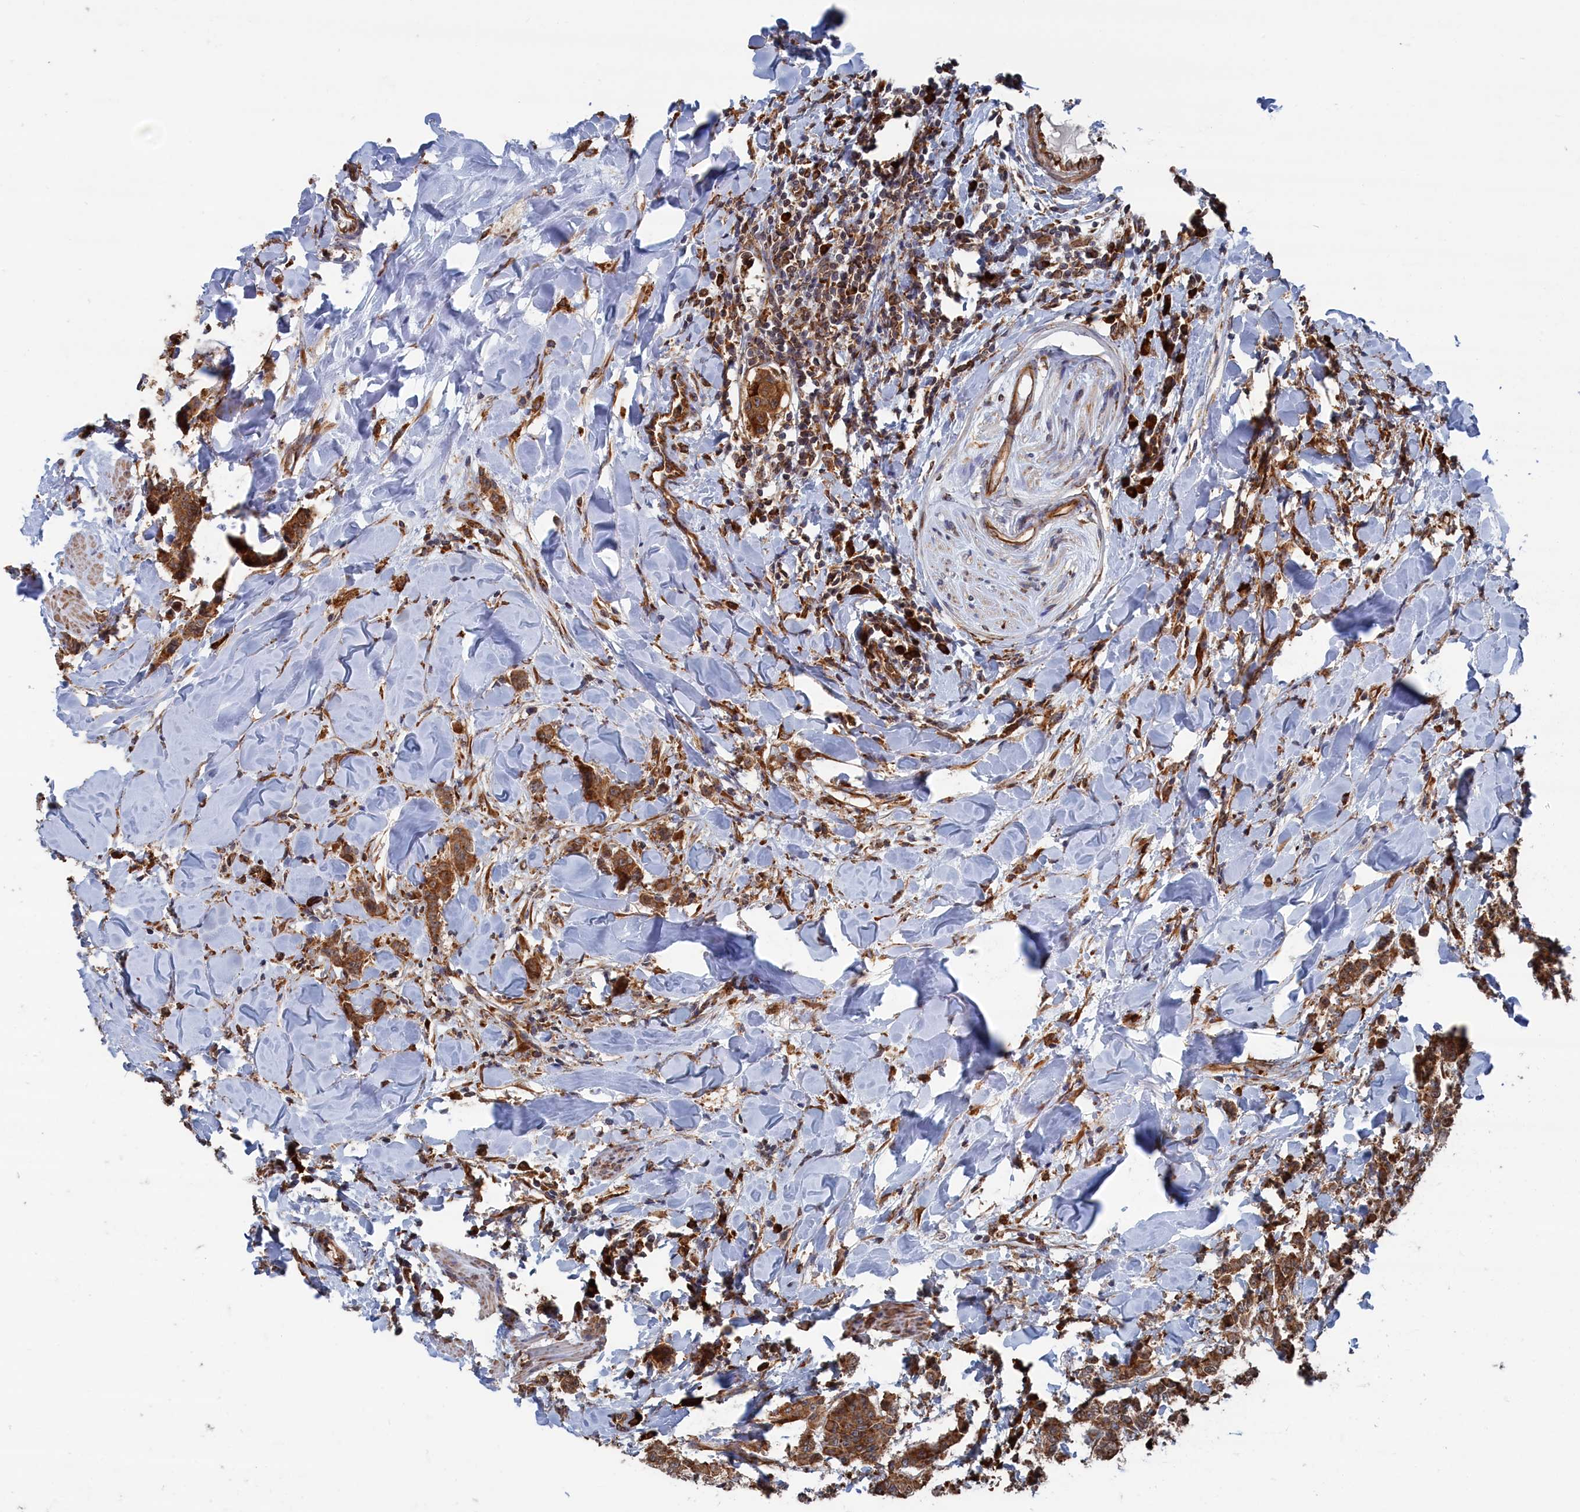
{"staining": {"intensity": "strong", "quantity": ">75%", "location": "cytoplasmic/membranous"}, "tissue": "breast cancer", "cell_type": "Tumor cells", "image_type": "cancer", "snomed": [{"axis": "morphology", "description": "Duct carcinoma"}, {"axis": "topography", "description": "Breast"}], "caption": "Human breast infiltrating ductal carcinoma stained with a brown dye displays strong cytoplasmic/membranous positive staining in about >75% of tumor cells.", "gene": "BPIFB6", "patient": {"sex": "female", "age": 40}}